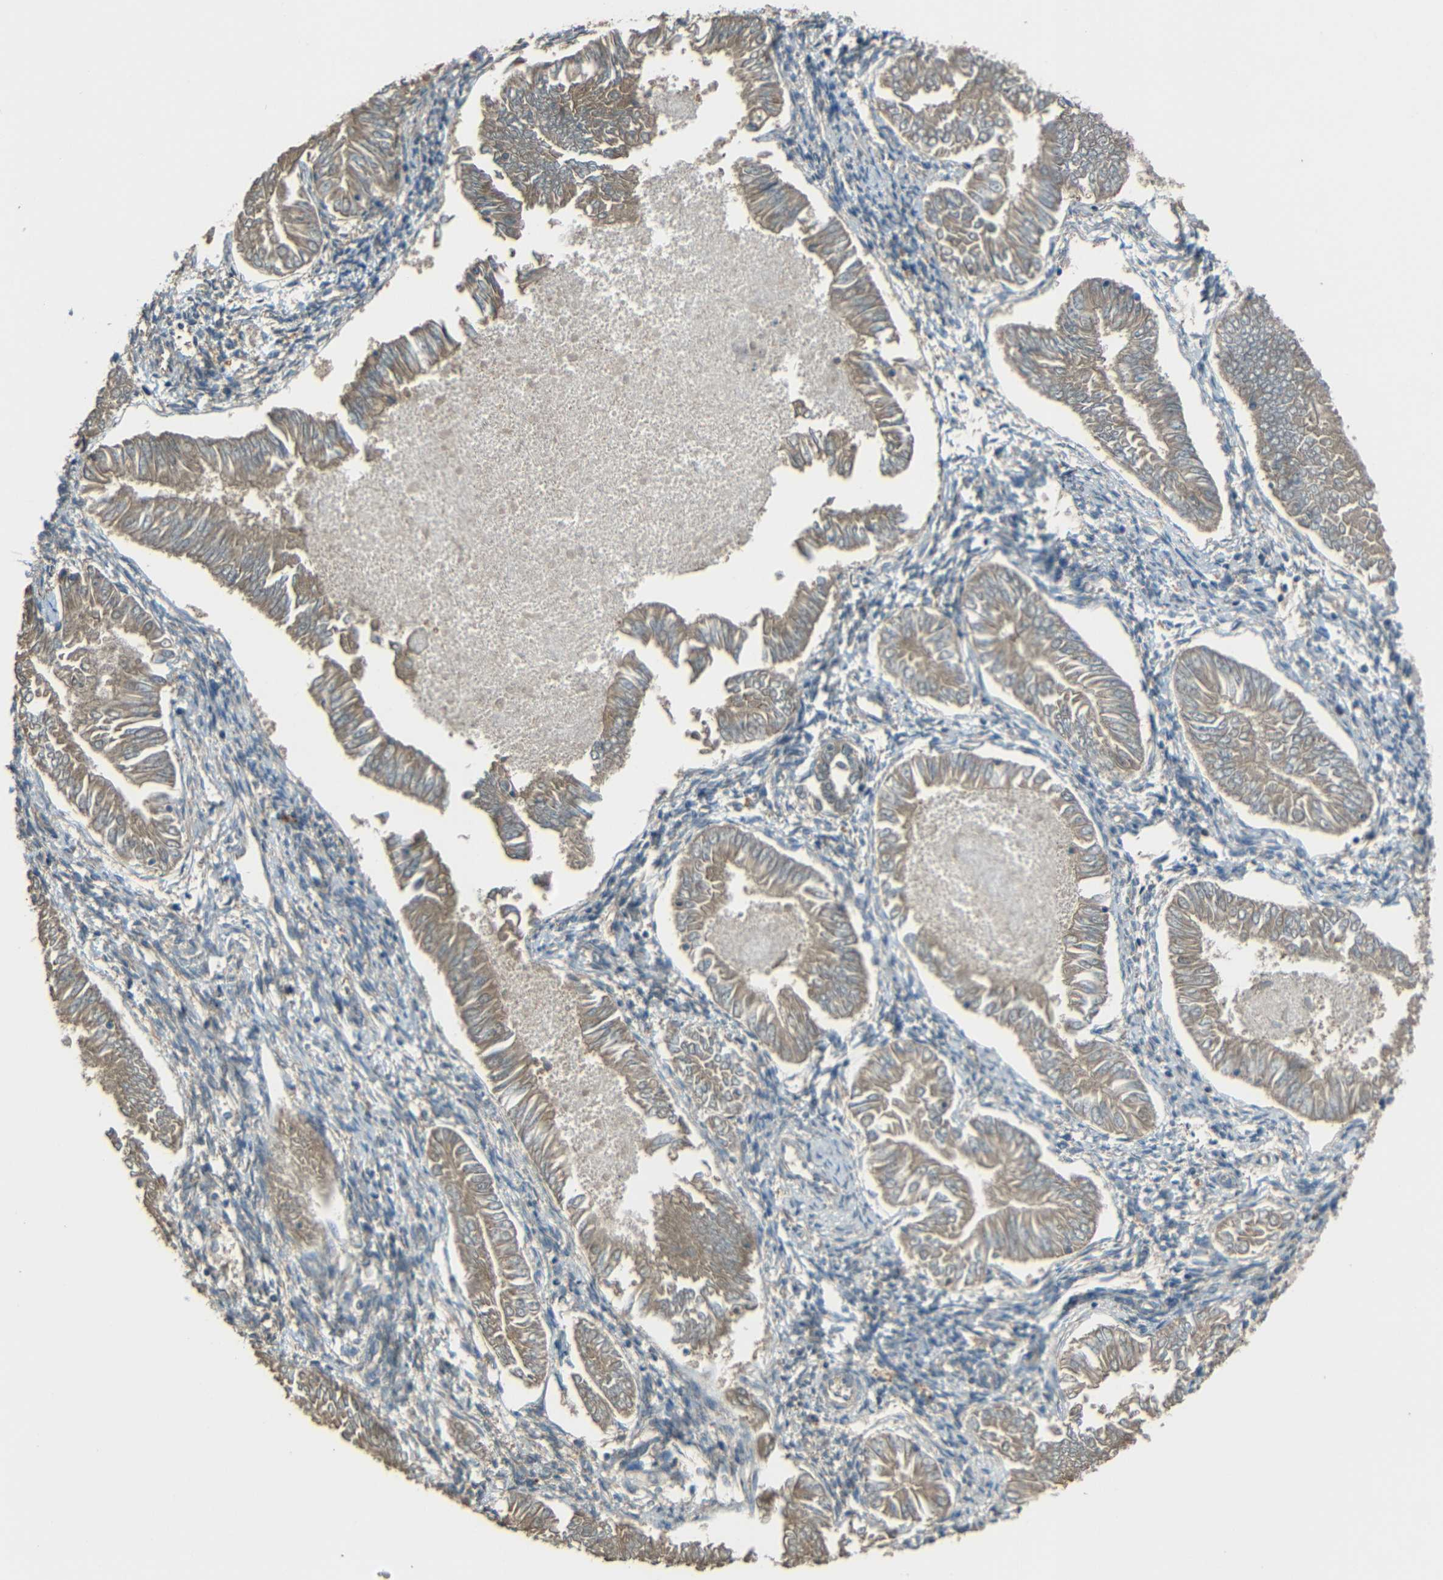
{"staining": {"intensity": "weak", "quantity": ">75%", "location": "cytoplasmic/membranous"}, "tissue": "endometrial cancer", "cell_type": "Tumor cells", "image_type": "cancer", "snomed": [{"axis": "morphology", "description": "Adenocarcinoma, NOS"}, {"axis": "topography", "description": "Endometrium"}], "caption": "Immunohistochemical staining of human adenocarcinoma (endometrial) shows low levels of weak cytoplasmic/membranous positivity in about >75% of tumor cells. Ihc stains the protein of interest in brown and the nuclei are stained blue.", "gene": "ACACA", "patient": {"sex": "female", "age": 53}}